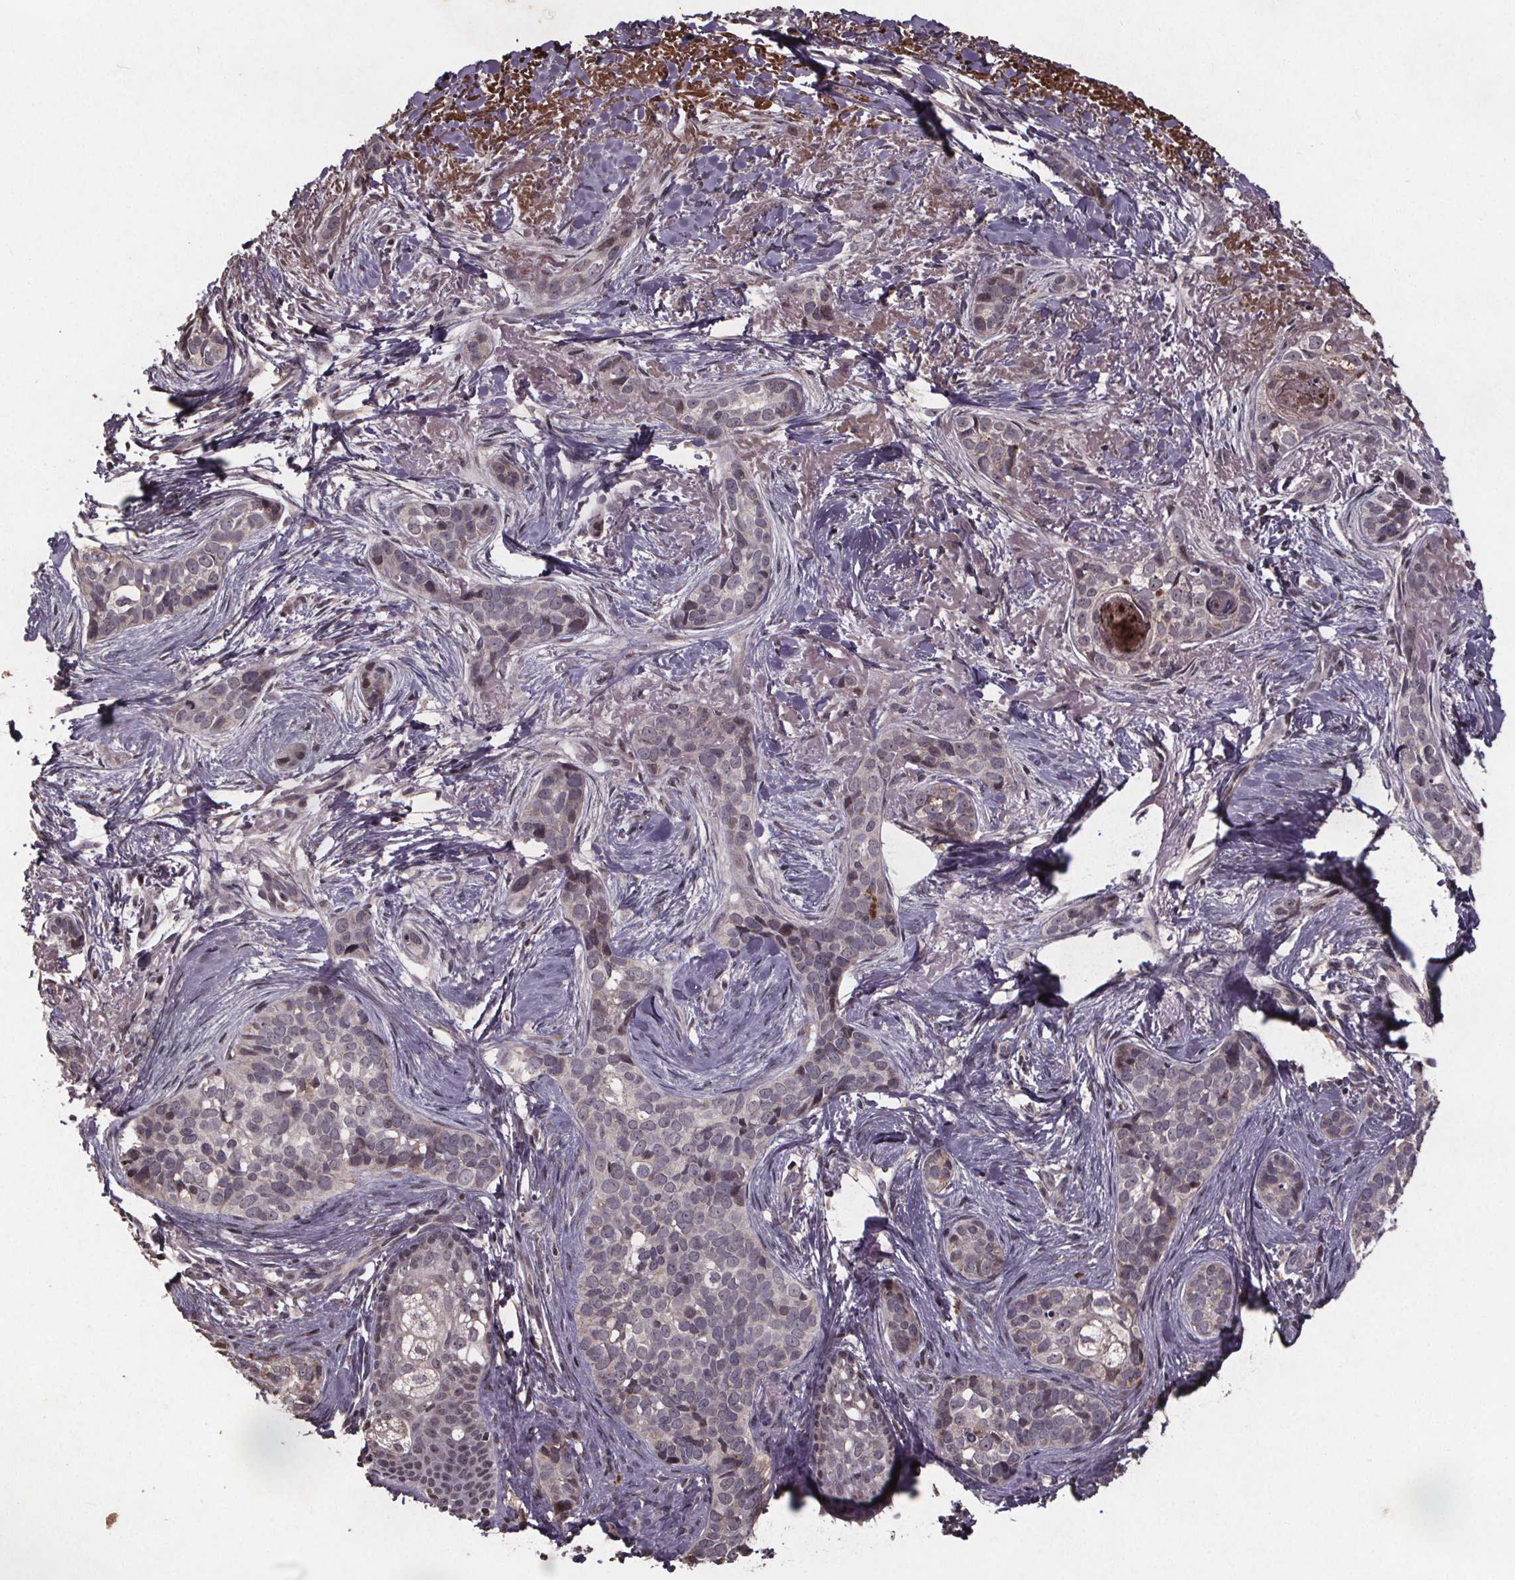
{"staining": {"intensity": "negative", "quantity": "none", "location": "none"}, "tissue": "skin cancer", "cell_type": "Tumor cells", "image_type": "cancer", "snomed": [{"axis": "morphology", "description": "Basal cell carcinoma"}, {"axis": "topography", "description": "Skin"}], "caption": "Tumor cells show no significant protein positivity in skin cancer.", "gene": "GPX3", "patient": {"sex": "male", "age": 87}}